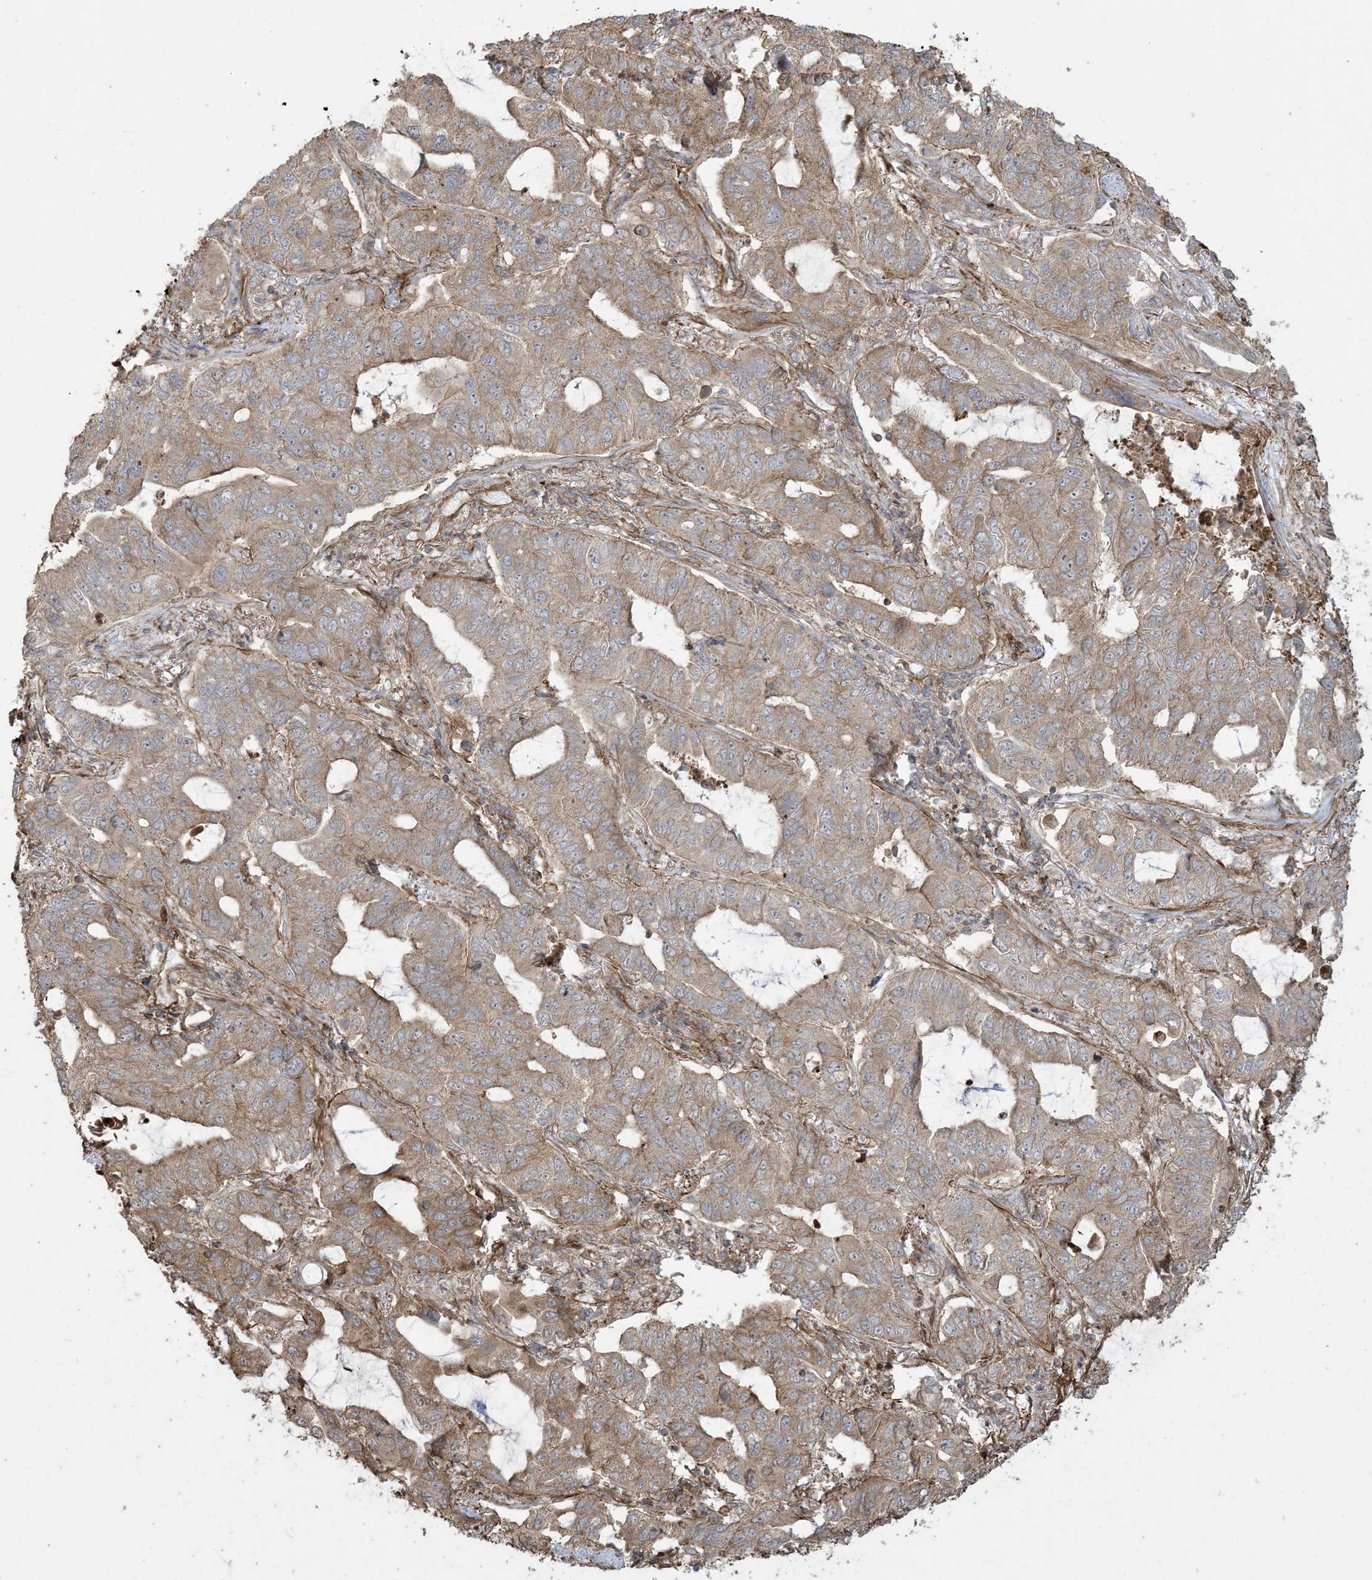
{"staining": {"intensity": "weak", "quantity": ">75%", "location": "cytoplasmic/membranous"}, "tissue": "lung cancer", "cell_type": "Tumor cells", "image_type": "cancer", "snomed": [{"axis": "morphology", "description": "Adenocarcinoma, NOS"}, {"axis": "topography", "description": "Lung"}], "caption": "Tumor cells show low levels of weak cytoplasmic/membranous positivity in about >75% of cells in lung cancer (adenocarcinoma).", "gene": "KLHL18", "patient": {"sex": "male", "age": 64}}